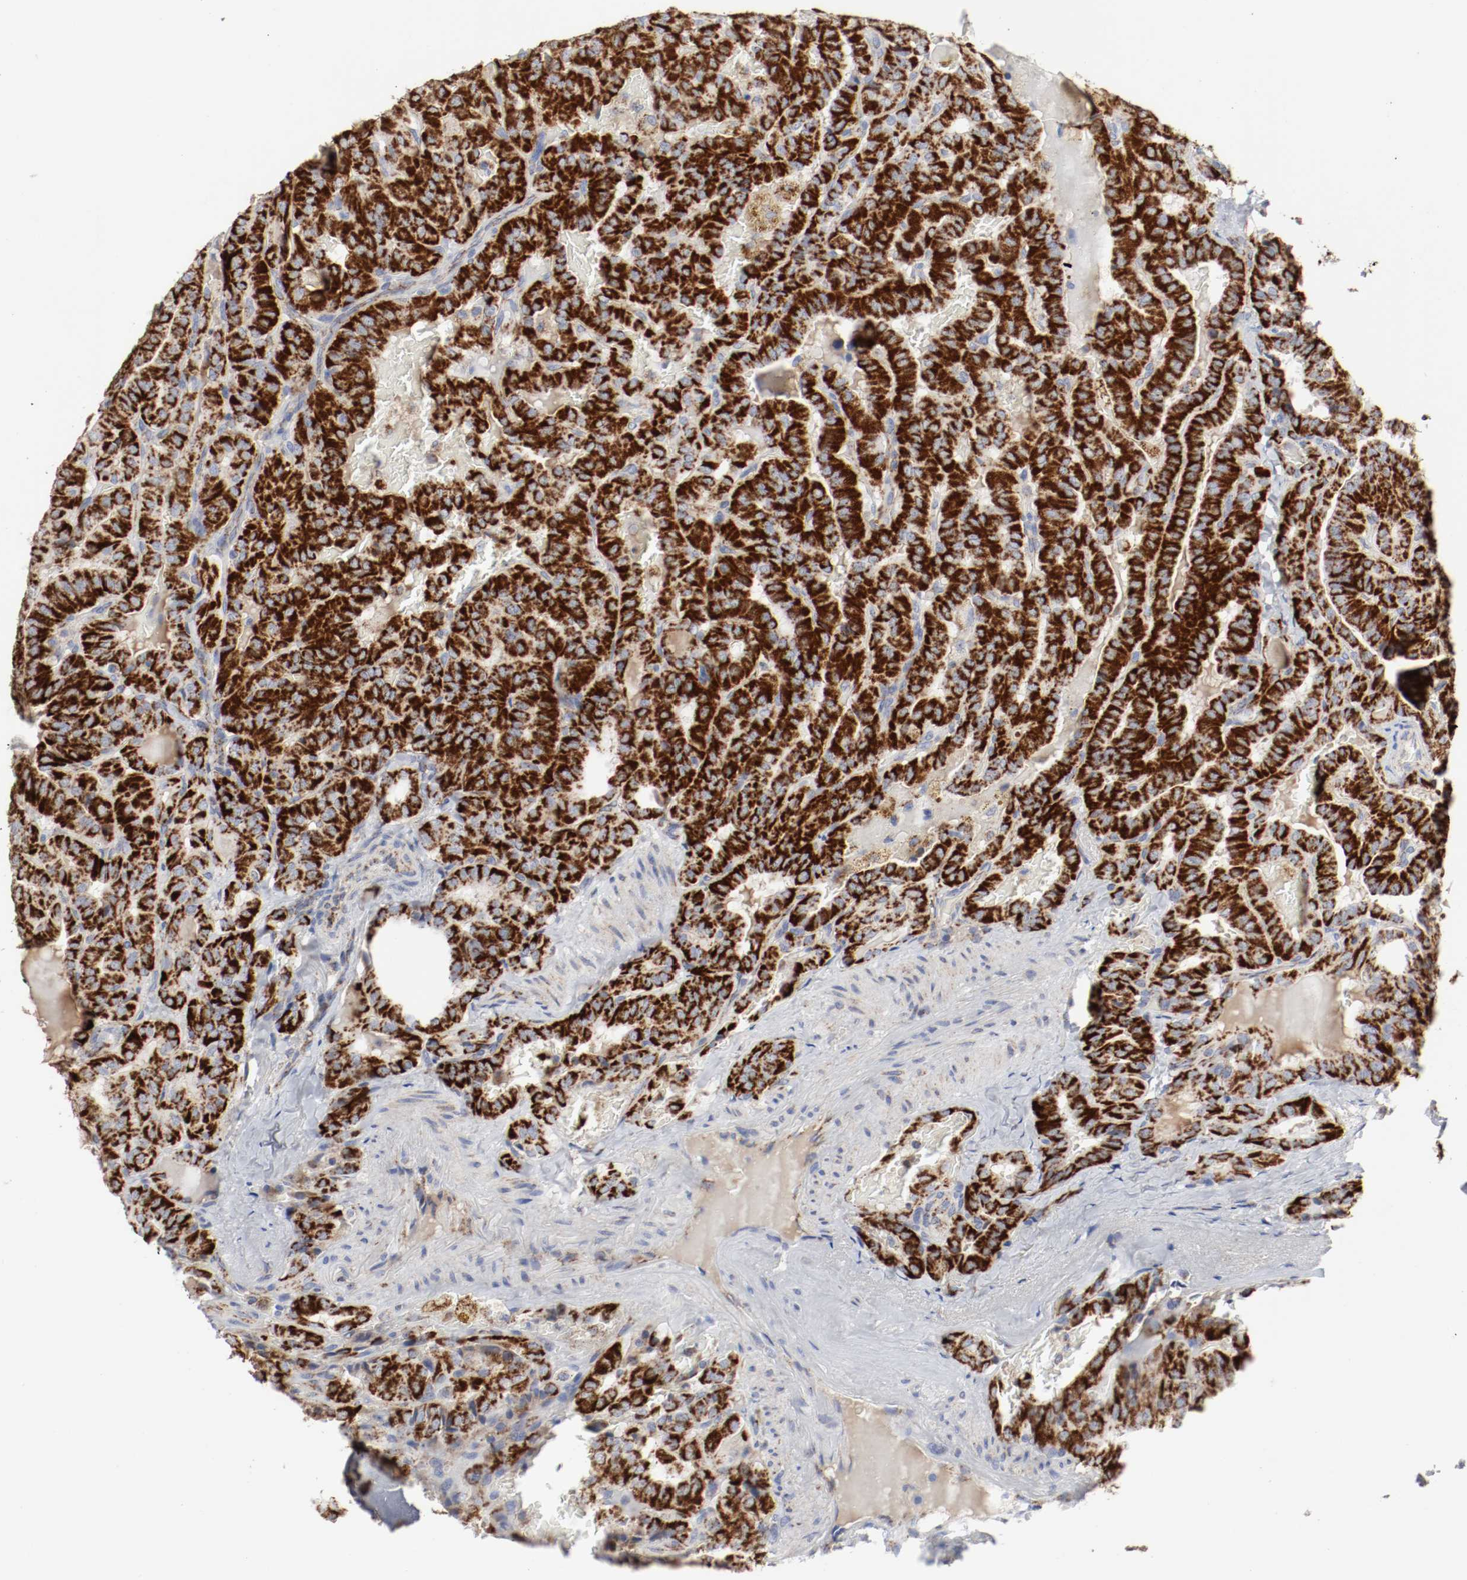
{"staining": {"intensity": "strong", "quantity": ">75%", "location": "cytoplasmic/membranous"}, "tissue": "thyroid cancer", "cell_type": "Tumor cells", "image_type": "cancer", "snomed": [{"axis": "morphology", "description": "Papillary adenocarcinoma, NOS"}, {"axis": "topography", "description": "Thyroid gland"}], "caption": "Thyroid papillary adenocarcinoma stained with DAB immunohistochemistry (IHC) displays high levels of strong cytoplasmic/membranous staining in about >75% of tumor cells. The protein of interest is shown in brown color, while the nuclei are stained blue.", "gene": "AFG3L2", "patient": {"sex": "male", "age": 77}}